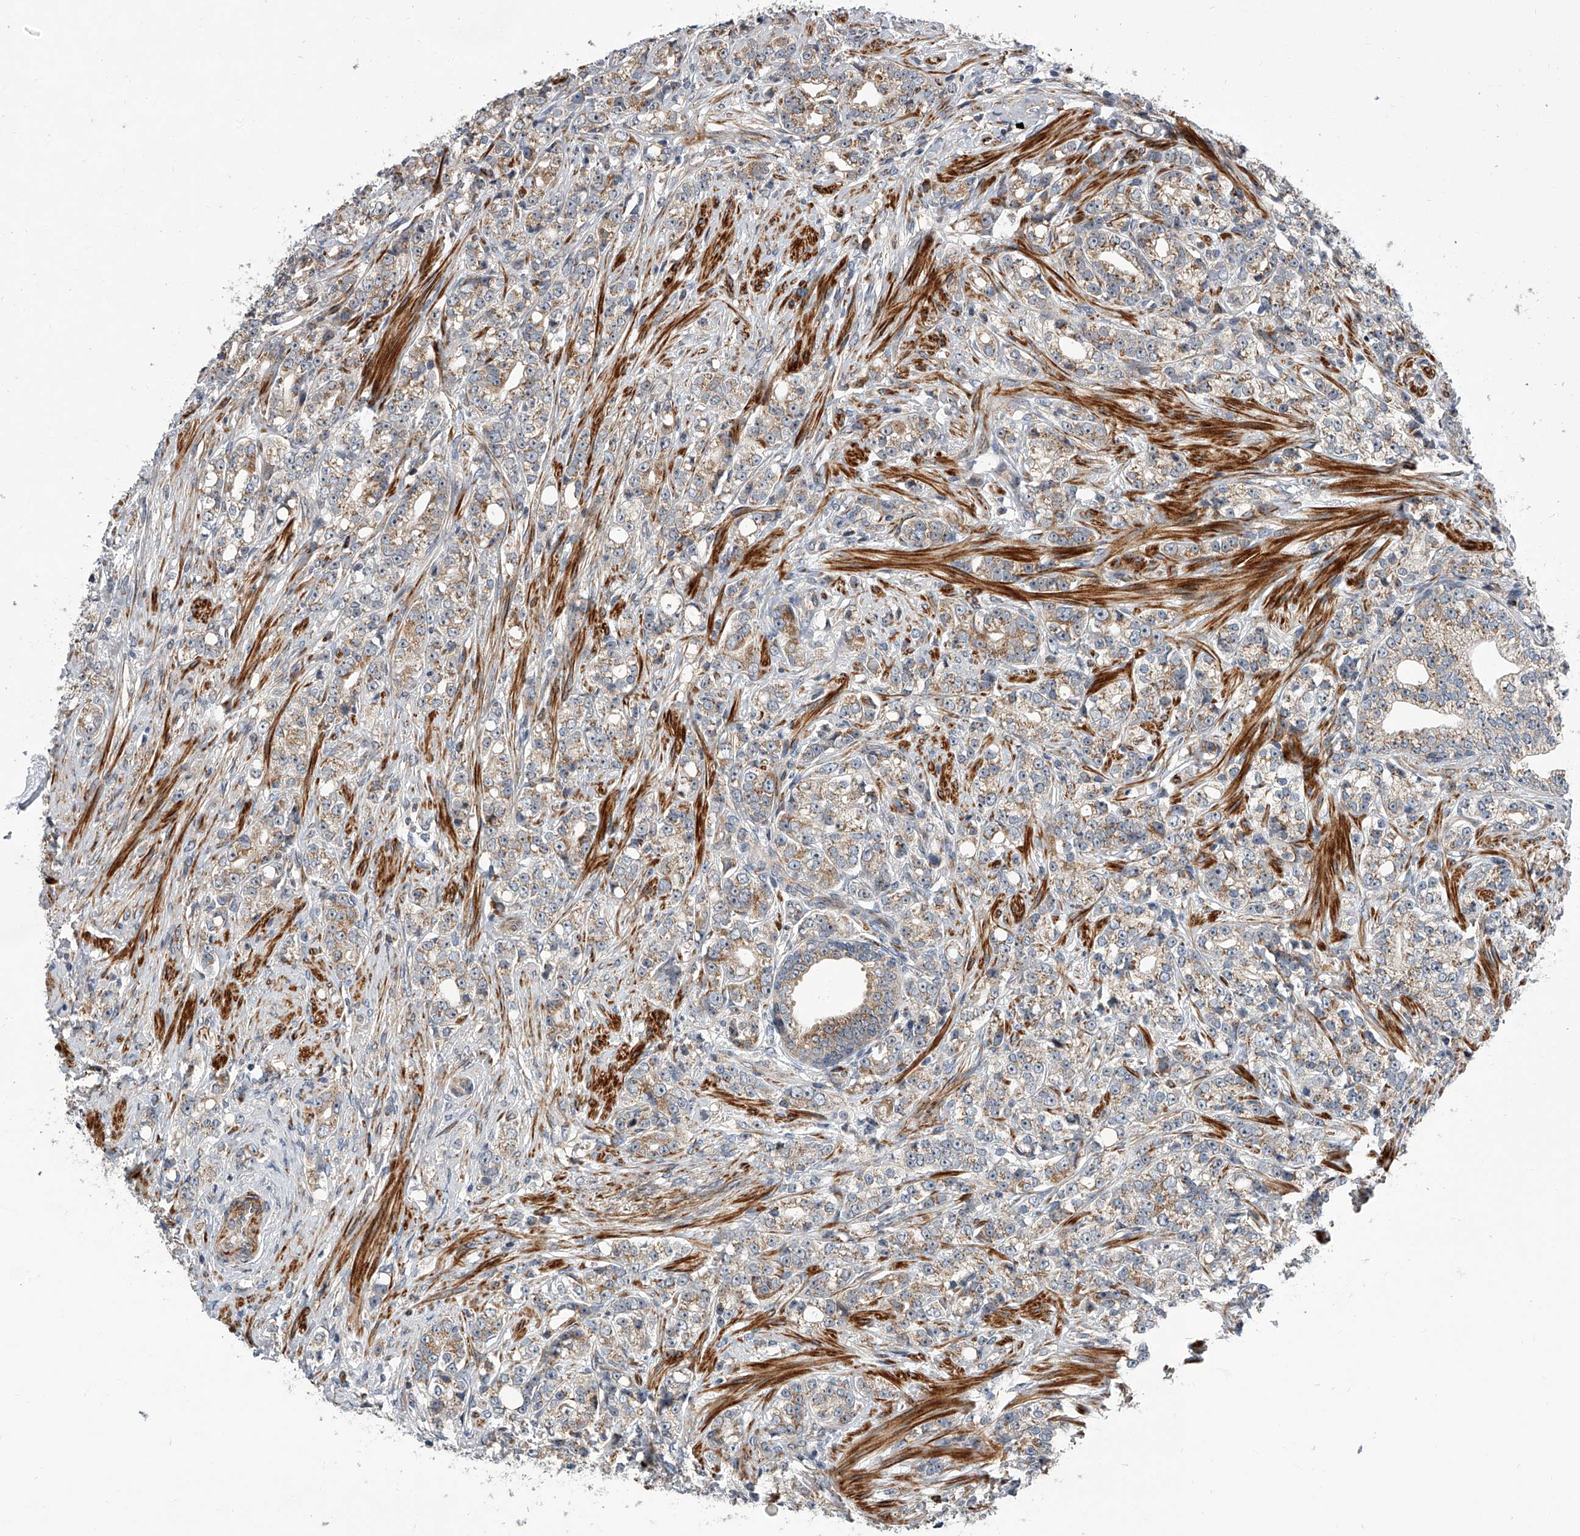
{"staining": {"intensity": "weak", "quantity": "25%-75%", "location": "cytoplasmic/membranous"}, "tissue": "prostate cancer", "cell_type": "Tumor cells", "image_type": "cancer", "snomed": [{"axis": "morphology", "description": "Adenocarcinoma, High grade"}, {"axis": "topography", "description": "Prostate"}], "caption": "Protein analysis of prostate cancer tissue demonstrates weak cytoplasmic/membranous staining in about 25%-75% of tumor cells.", "gene": "DLGAP2", "patient": {"sex": "male", "age": 69}}